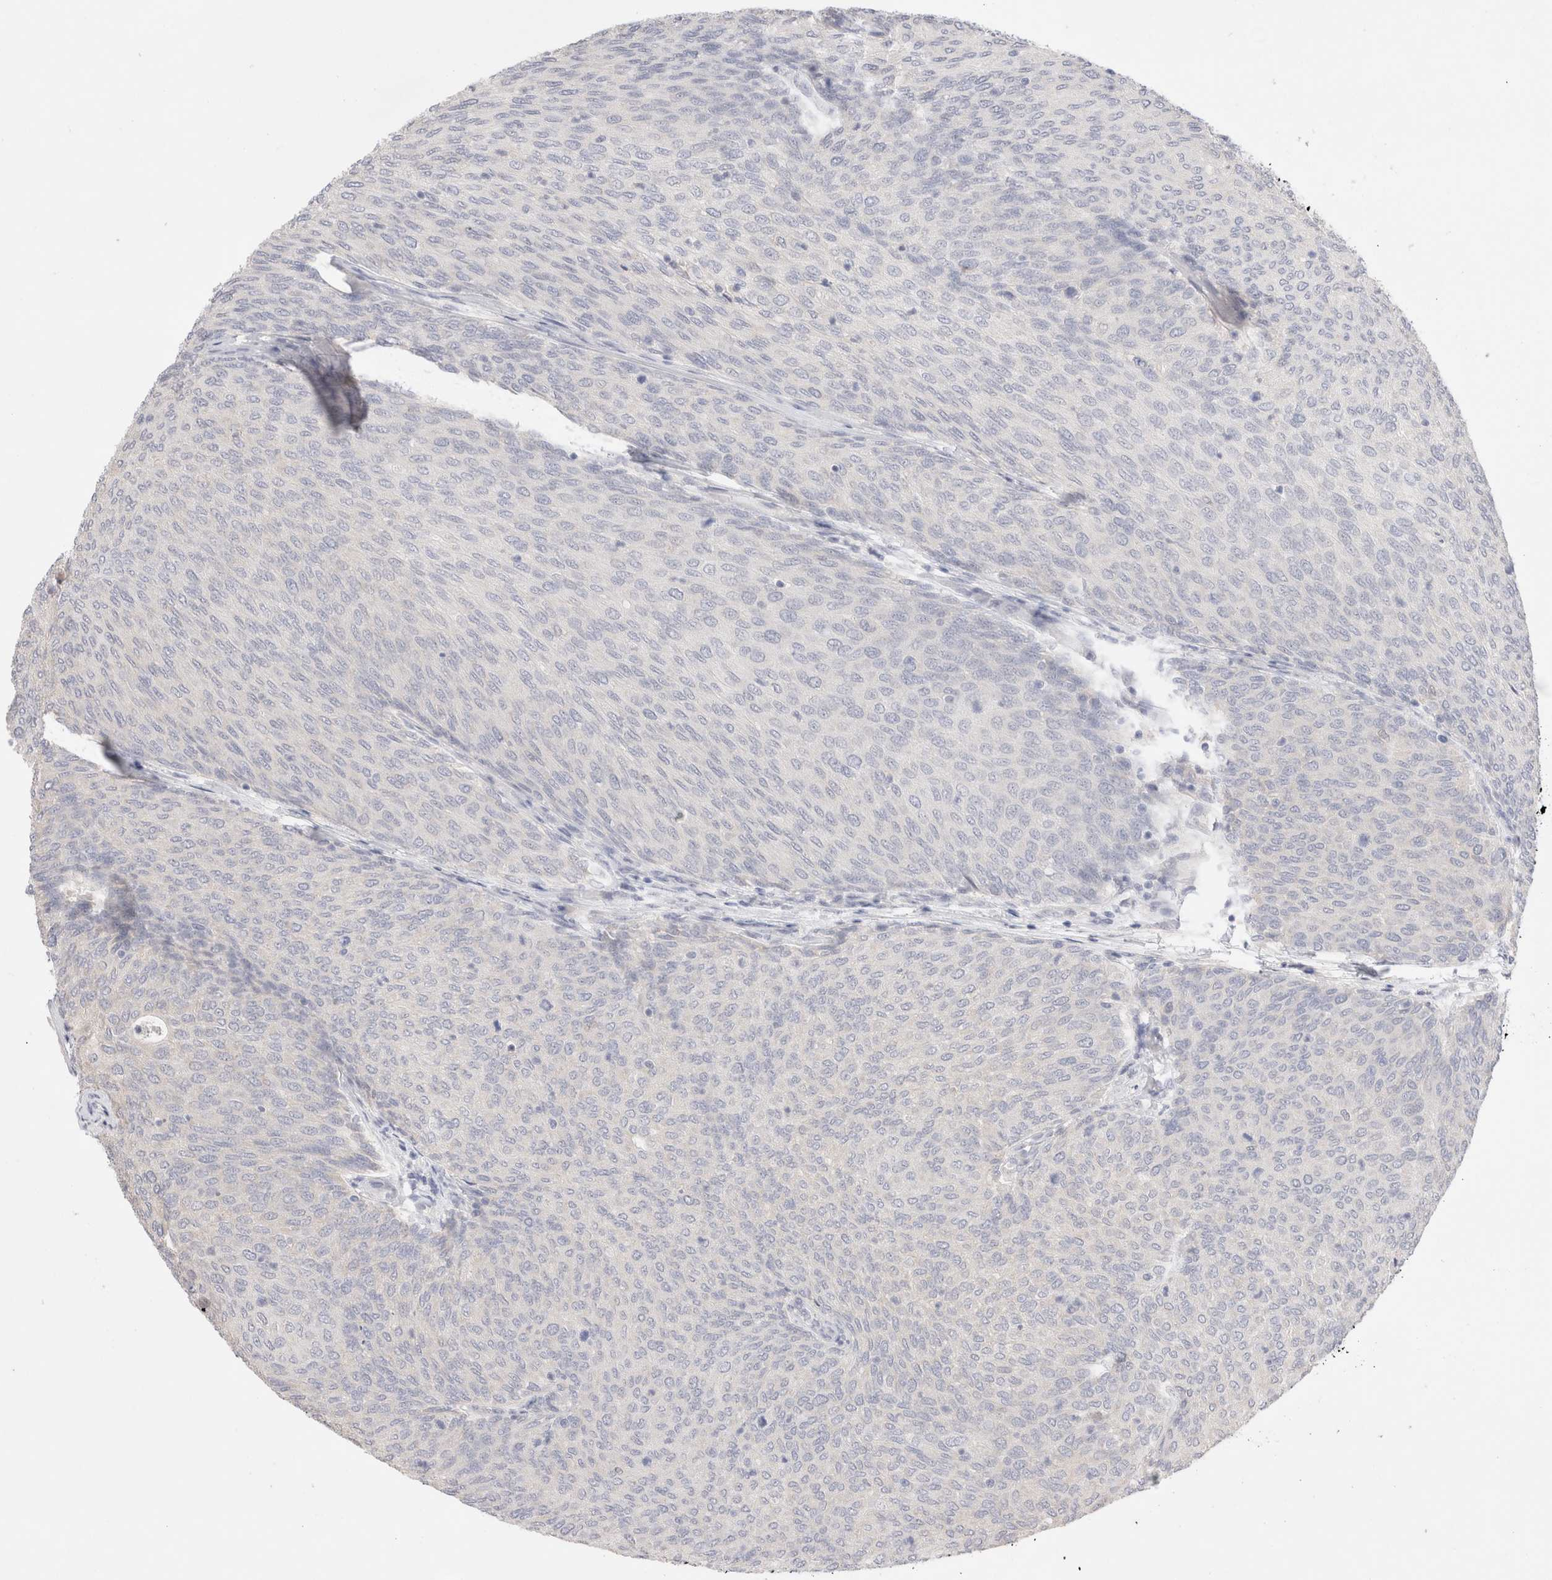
{"staining": {"intensity": "negative", "quantity": "none", "location": "none"}, "tissue": "urothelial cancer", "cell_type": "Tumor cells", "image_type": "cancer", "snomed": [{"axis": "morphology", "description": "Urothelial carcinoma, Low grade"}, {"axis": "topography", "description": "Urinary bladder"}], "caption": "Protein analysis of urothelial cancer demonstrates no significant expression in tumor cells.", "gene": "SPATA20", "patient": {"sex": "female", "age": 79}}